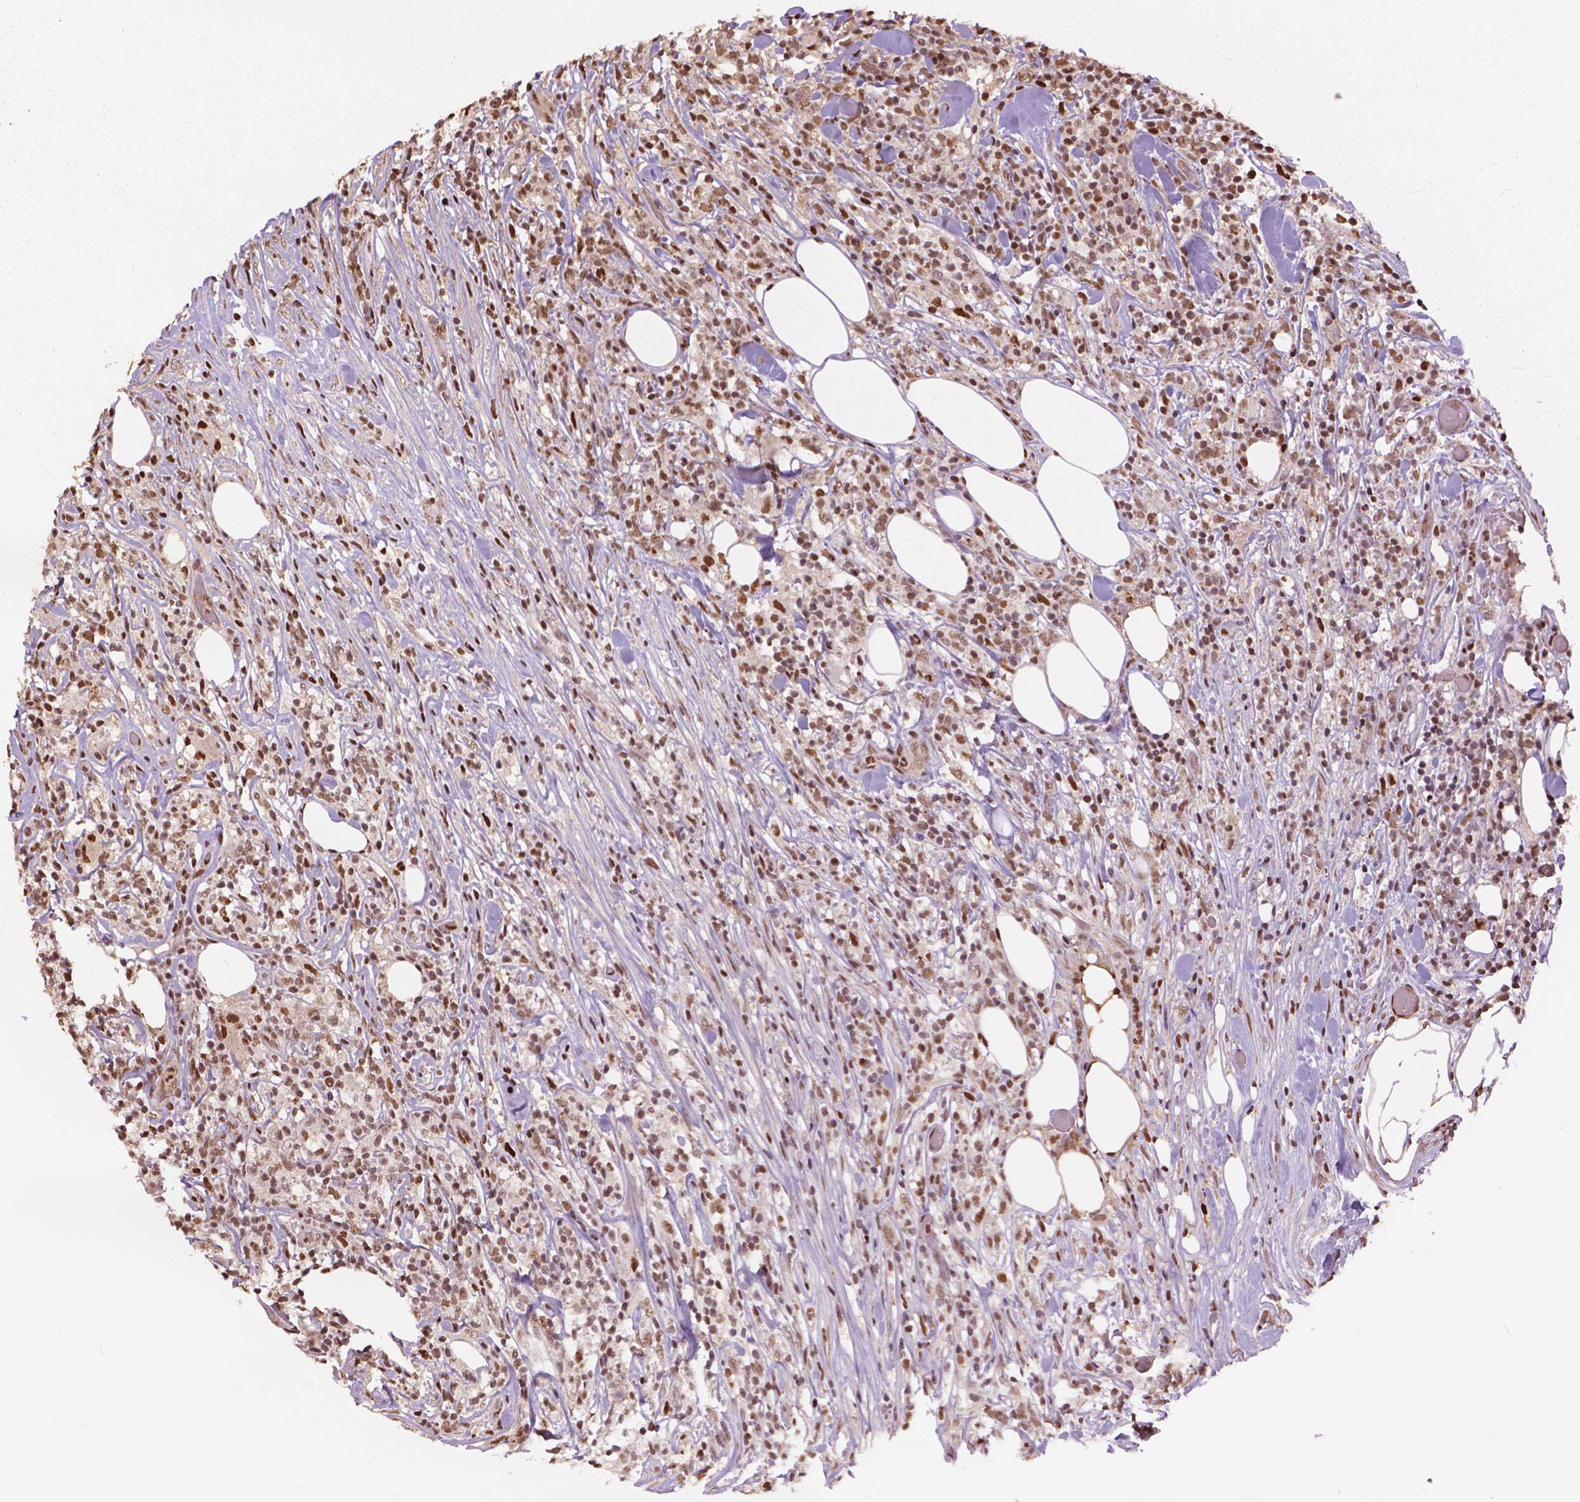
{"staining": {"intensity": "moderate", "quantity": ">75%", "location": "nuclear"}, "tissue": "lymphoma", "cell_type": "Tumor cells", "image_type": "cancer", "snomed": [{"axis": "morphology", "description": "Malignant lymphoma, non-Hodgkin's type, High grade"}, {"axis": "topography", "description": "Lymph node"}], "caption": "High-grade malignant lymphoma, non-Hodgkin's type was stained to show a protein in brown. There is medium levels of moderate nuclear expression in approximately >75% of tumor cells.", "gene": "ANP32B", "patient": {"sex": "female", "age": 84}}